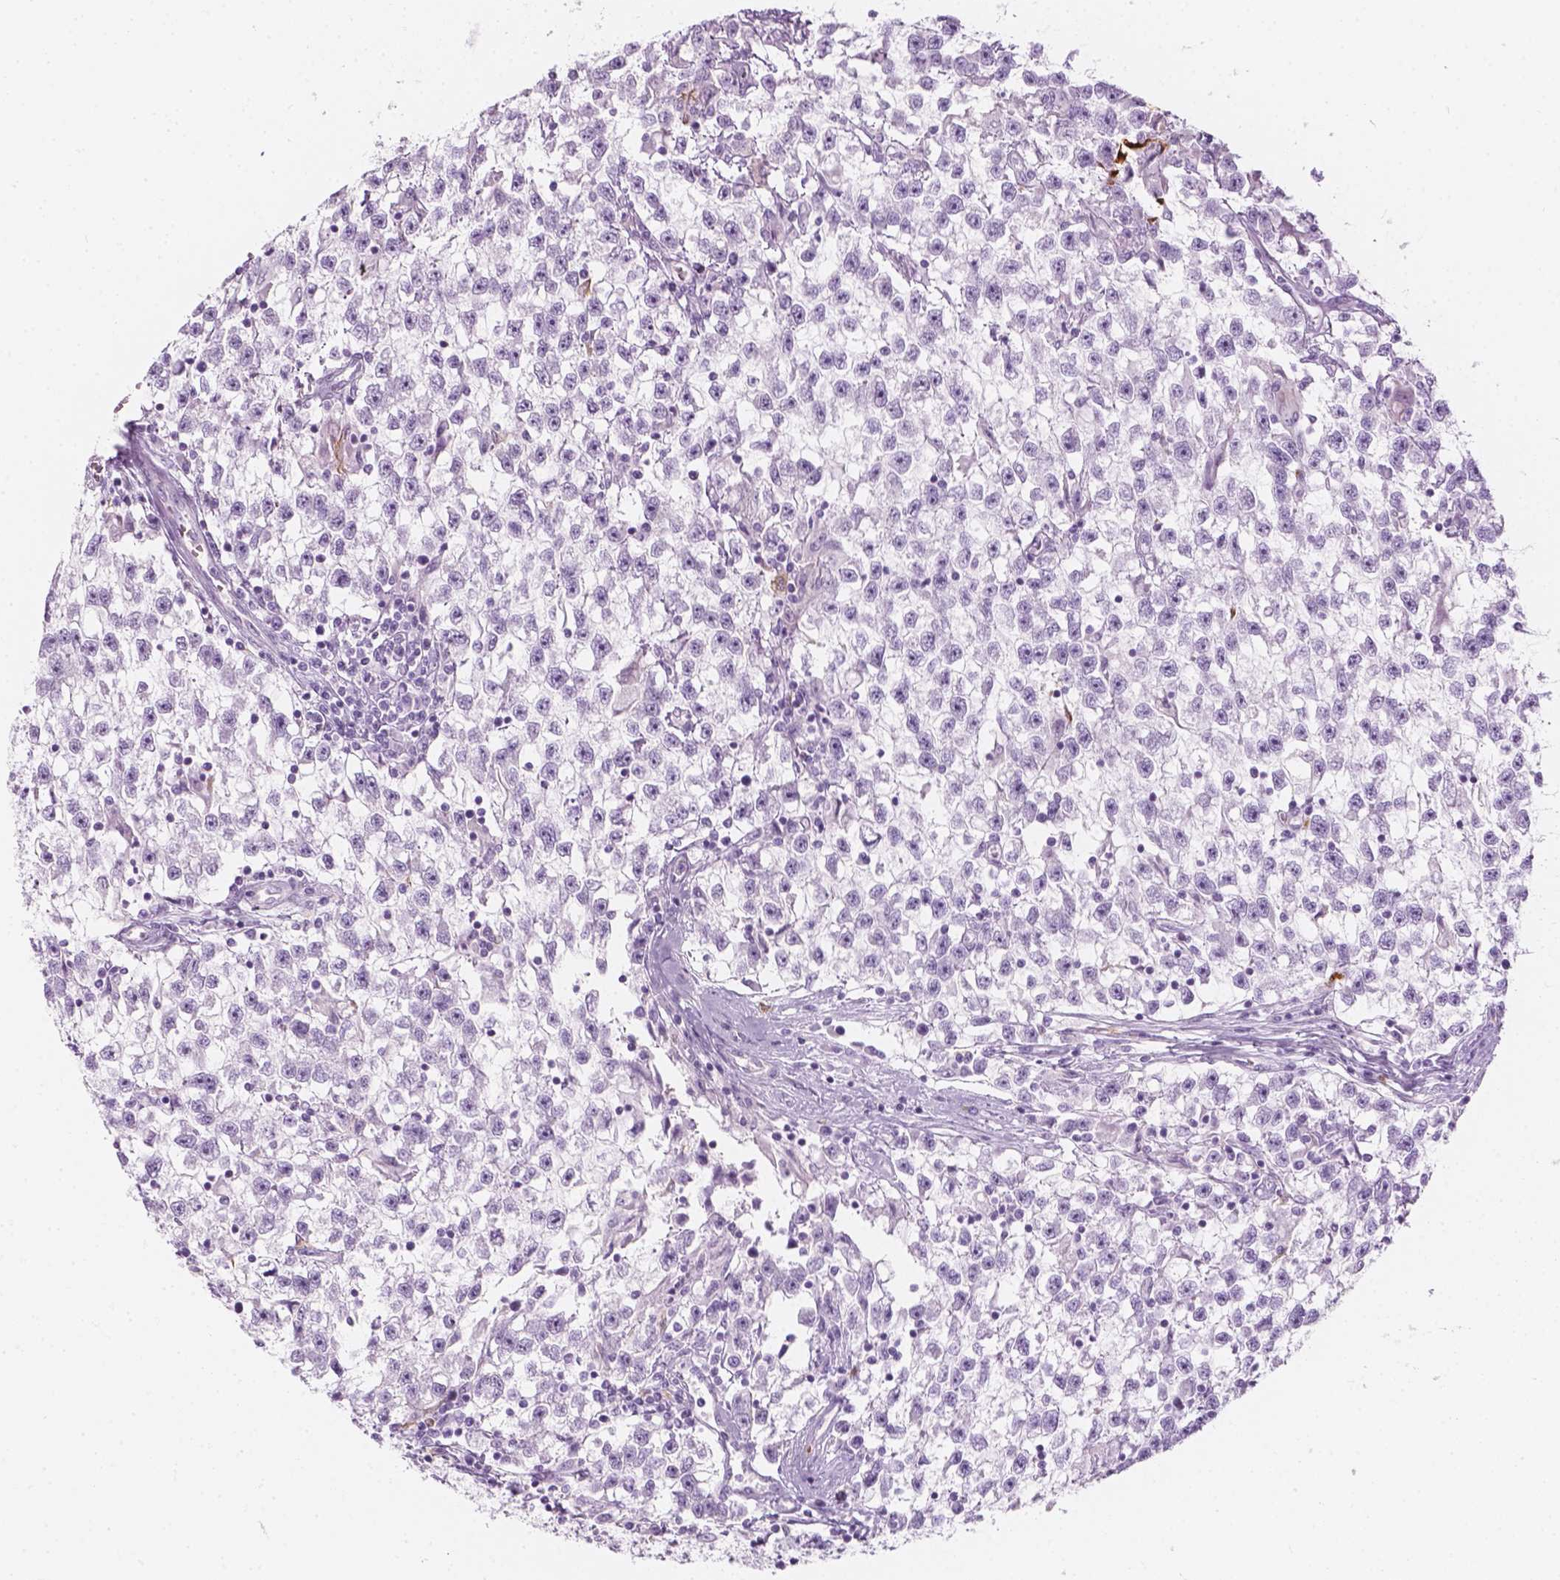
{"staining": {"intensity": "negative", "quantity": "none", "location": "none"}, "tissue": "testis cancer", "cell_type": "Tumor cells", "image_type": "cancer", "snomed": [{"axis": "morphology", "description": "Seminoma, NOS"}, {"axis": "topography", "description": "Testis"}], "caption": "Testis seminoma was stained to show a protein in brown. There is no significant positivity in tumor cells.", "gene": "CES1", "patient": {"sex": "male", "age": 31}}